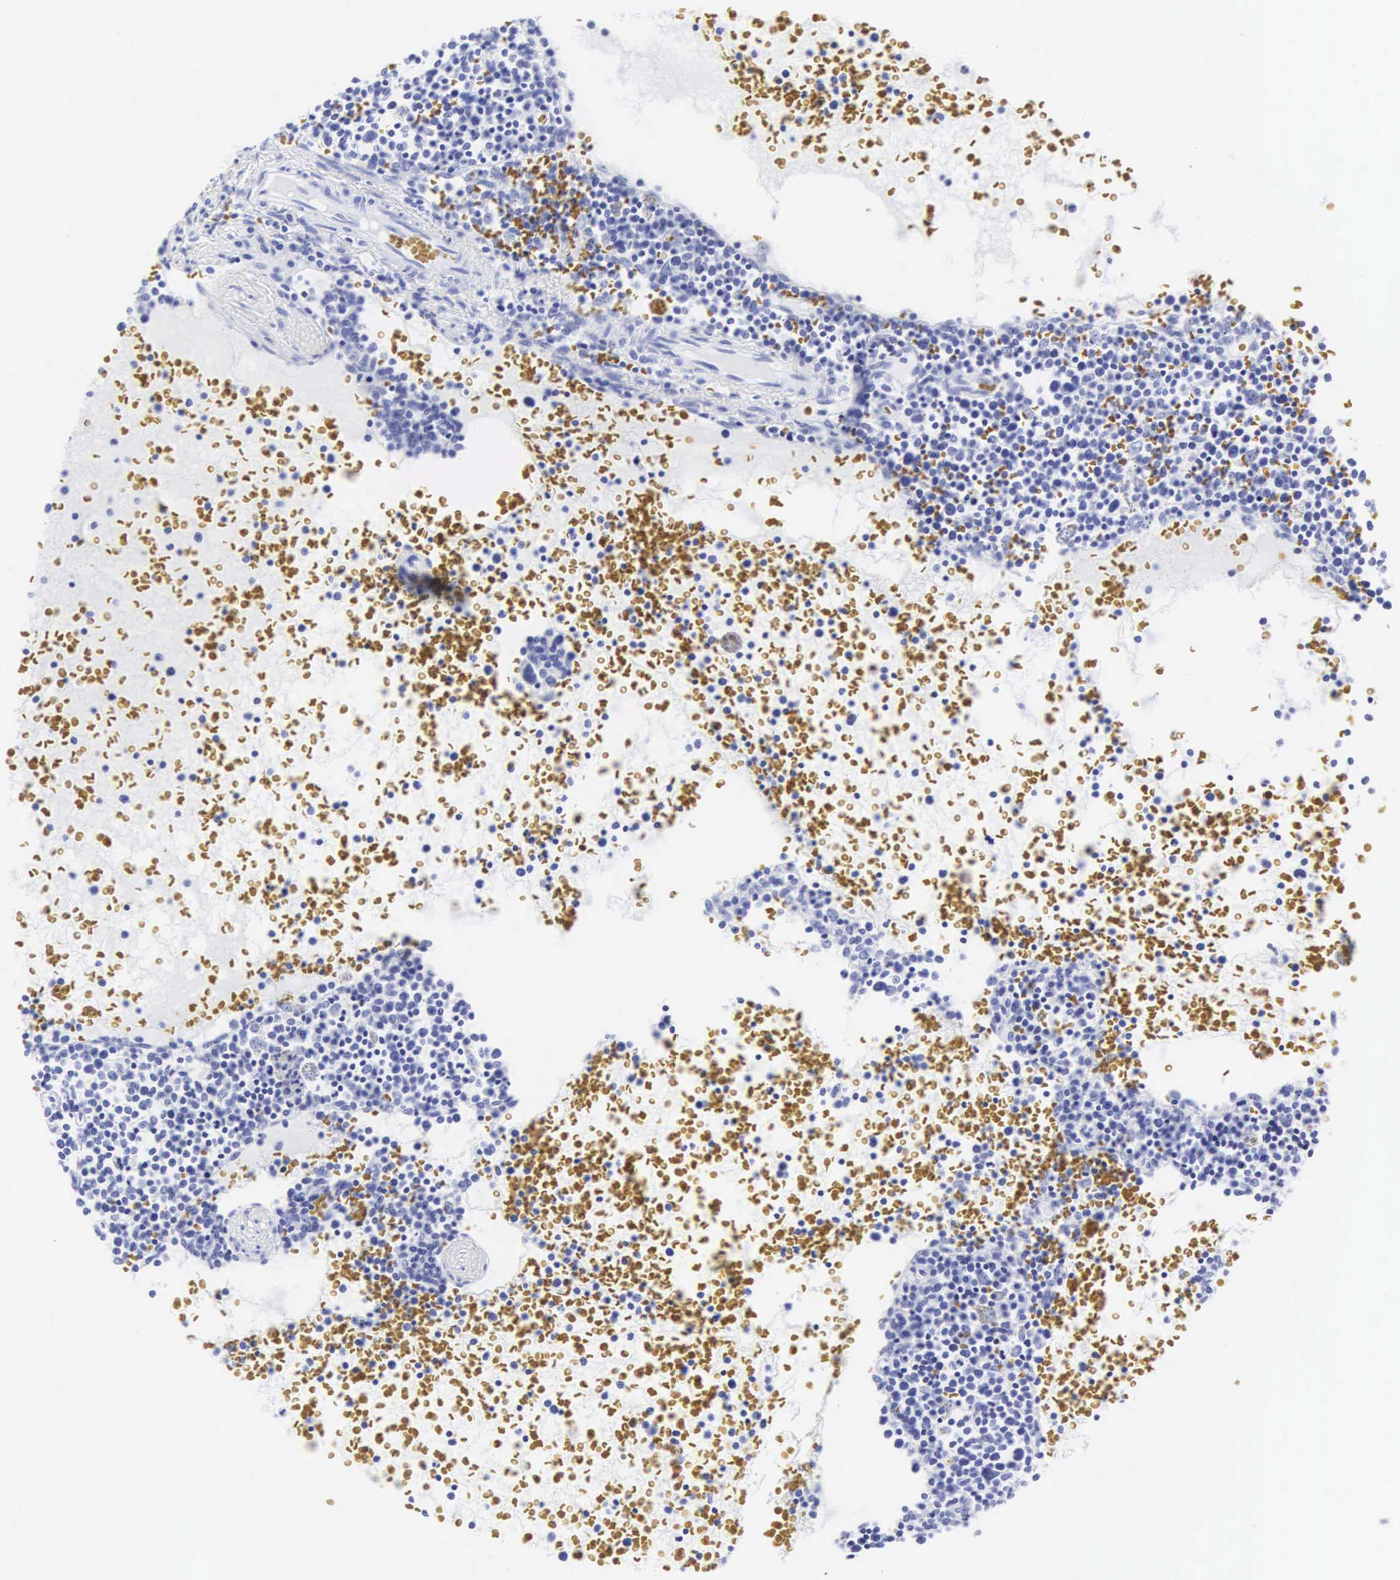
{"staining": {"intensity": "negative", "quantity": "none", "location": "none"}, "tissue": "lymphoma", "cell_type": "Tumor cells", "image_type": "cancer", "snomed": [{"axis": "morphology", "description": "Malignant lymphoma, non-Hodgkin's type, High grade"}, {"axis": "topography", "description": "Lymph node"}], "caption": "DAB immunohistochemical staining of high-grade malignant lymphoma, non-Hodgkin's type demonstrates no significant expression in tumor cells.", "gene": "CGB3", "patient": {"sex": "female", "age": 76}}